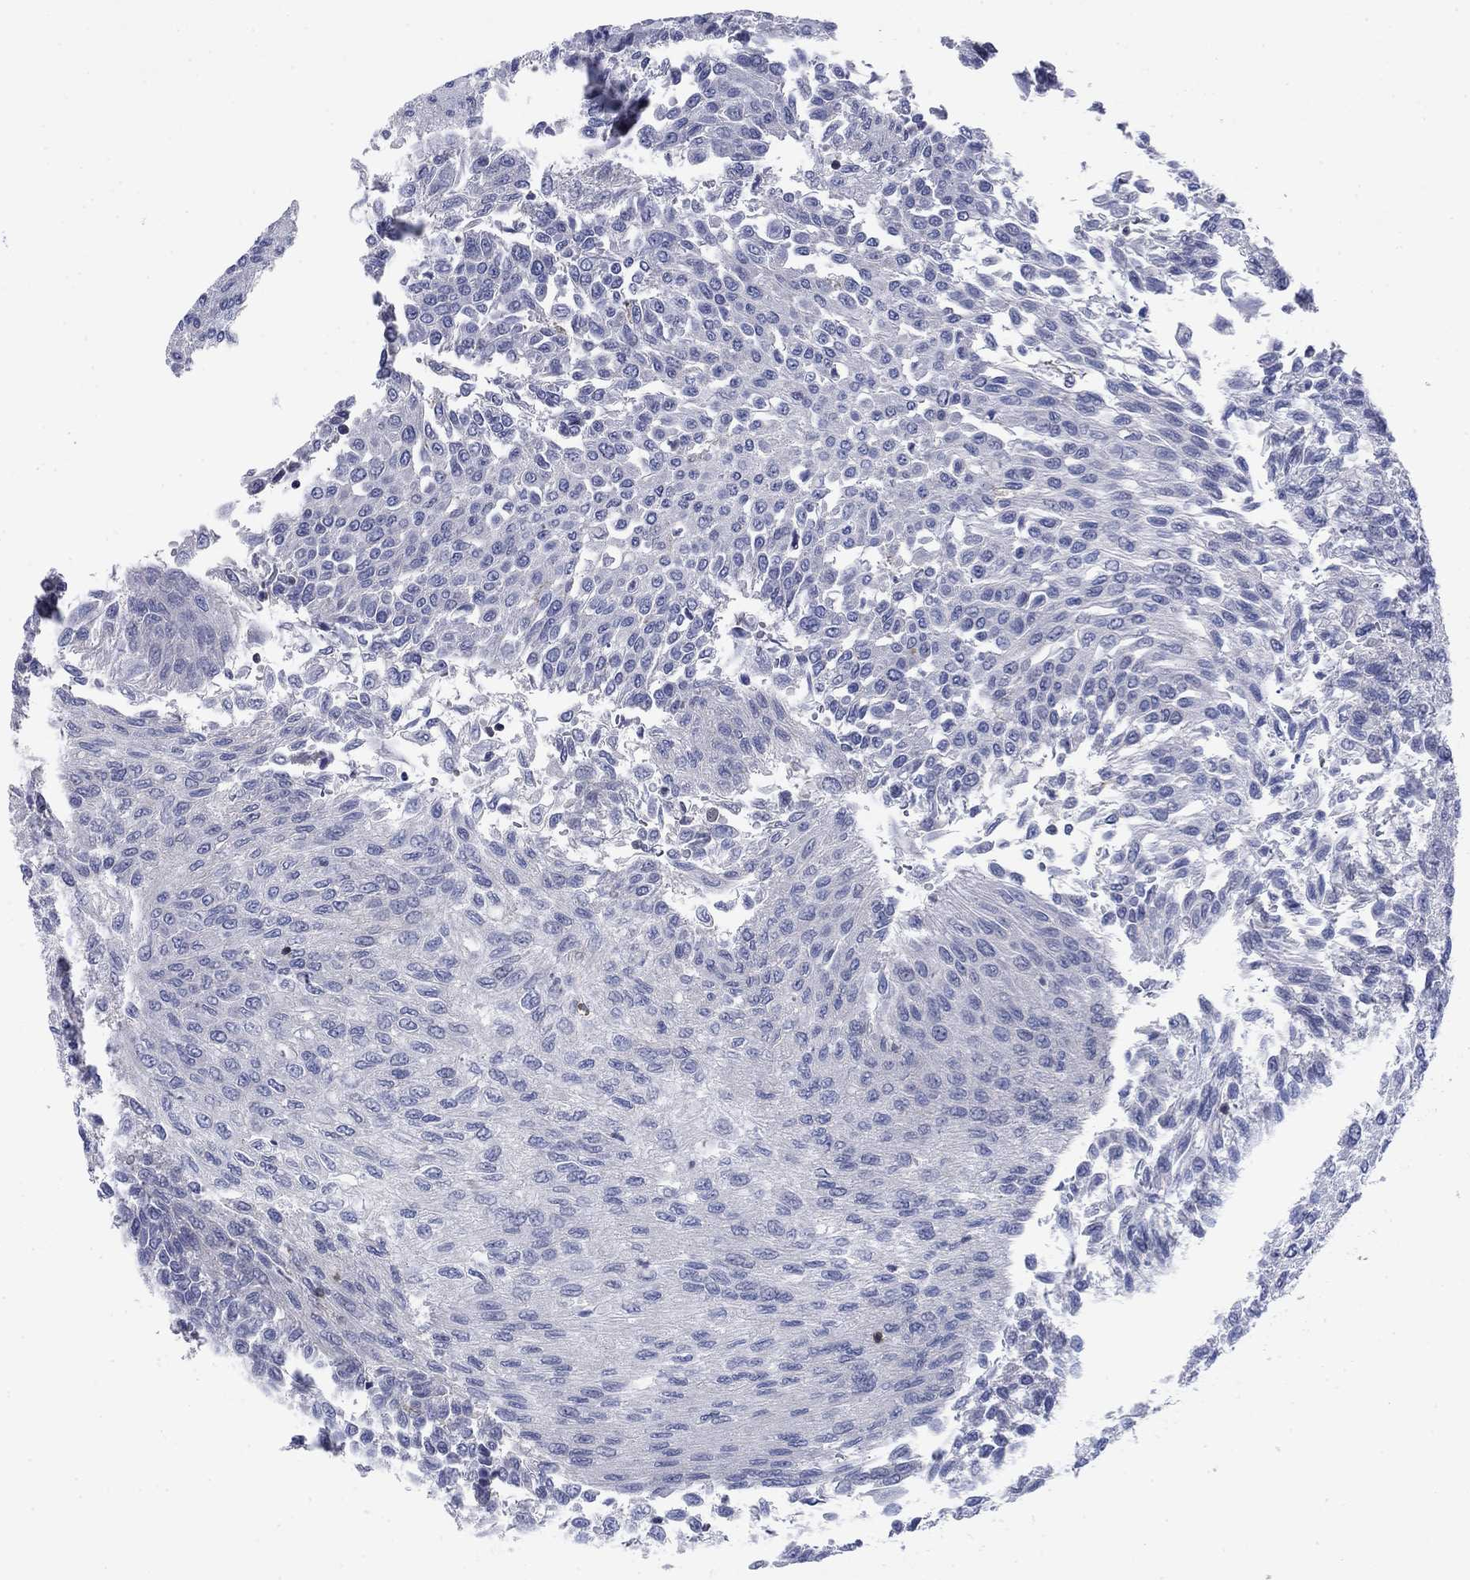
{"staining": {"intensity": "negative", "quantity": "none", "location": "none"}, "tissue": "urothelial cancer", "cell_type": "Tumor cells", "image_type": "cancer", "snomed": [{"axis": "morphology", "description": "Urothelial carcinoma, Low grade"}, {"axis": "topography", "description": "Urinary bladder"}], "caption": "A high-resolution micrograph shows IHC staining of urothelial carcinoma (low-grade), which displays no significant staining in tumor cells.", "gene": "PSD4", "patient": {"sex": "male", "age": 78}}